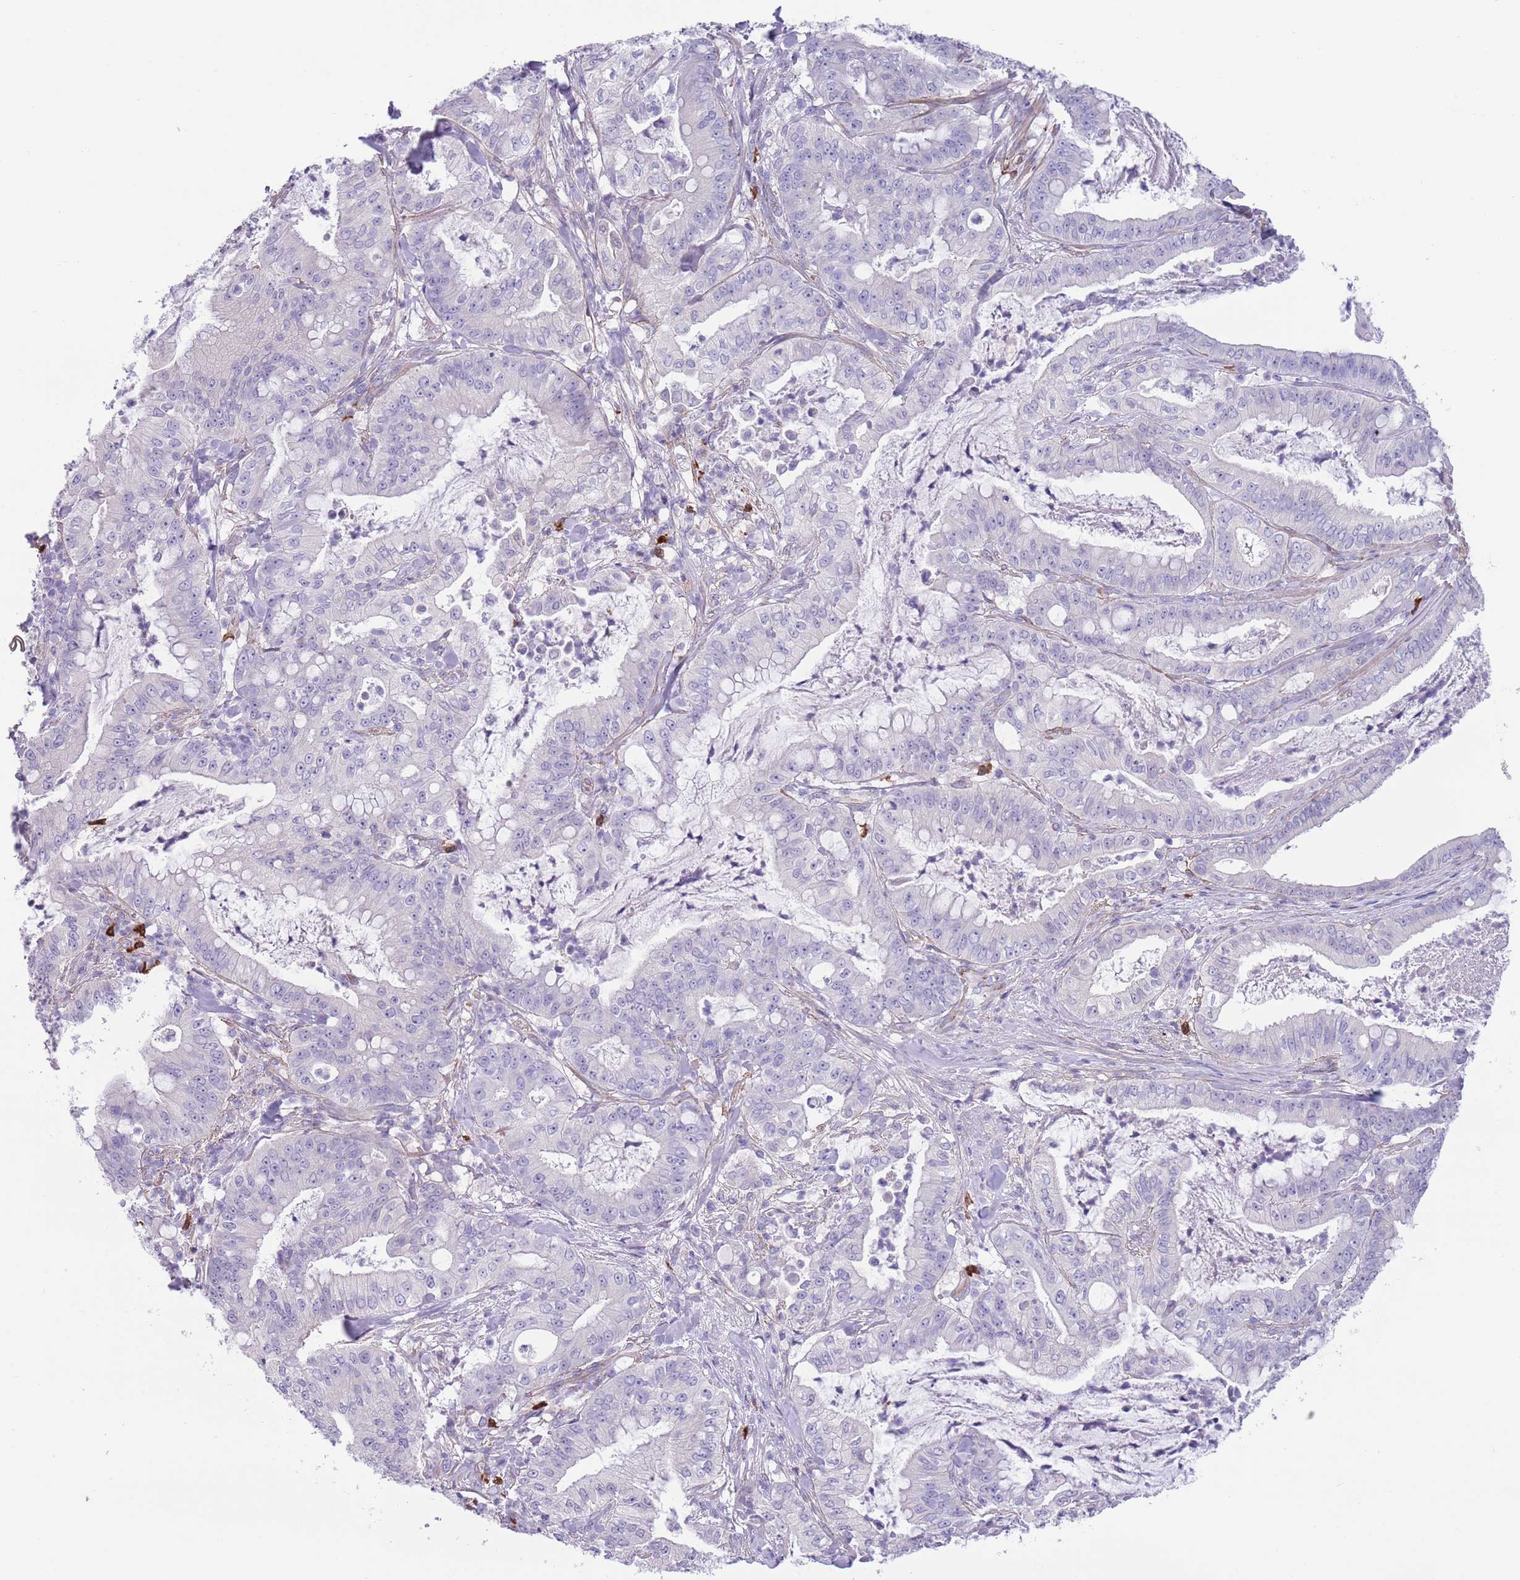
{"staining": {"intensity": "negative", "quantity": "none", "location": "none"}, "tissue": "pancreatic cancer", "cell_type": "Tumor cells", "image_type": "cancer", "snomed": [{"axis": "morphology", "description": "Adenocarcinoma, NOS"}, {"axis": "topography", "description": "Pancreas"}], "caption": "This is a micrograph of immunohistochemistry (IHC) staining of pancreatic cancer, which shows no expression in tumor cells.", "gene": "TSGA13", "patient": {"sex": "male", "age": 71}}